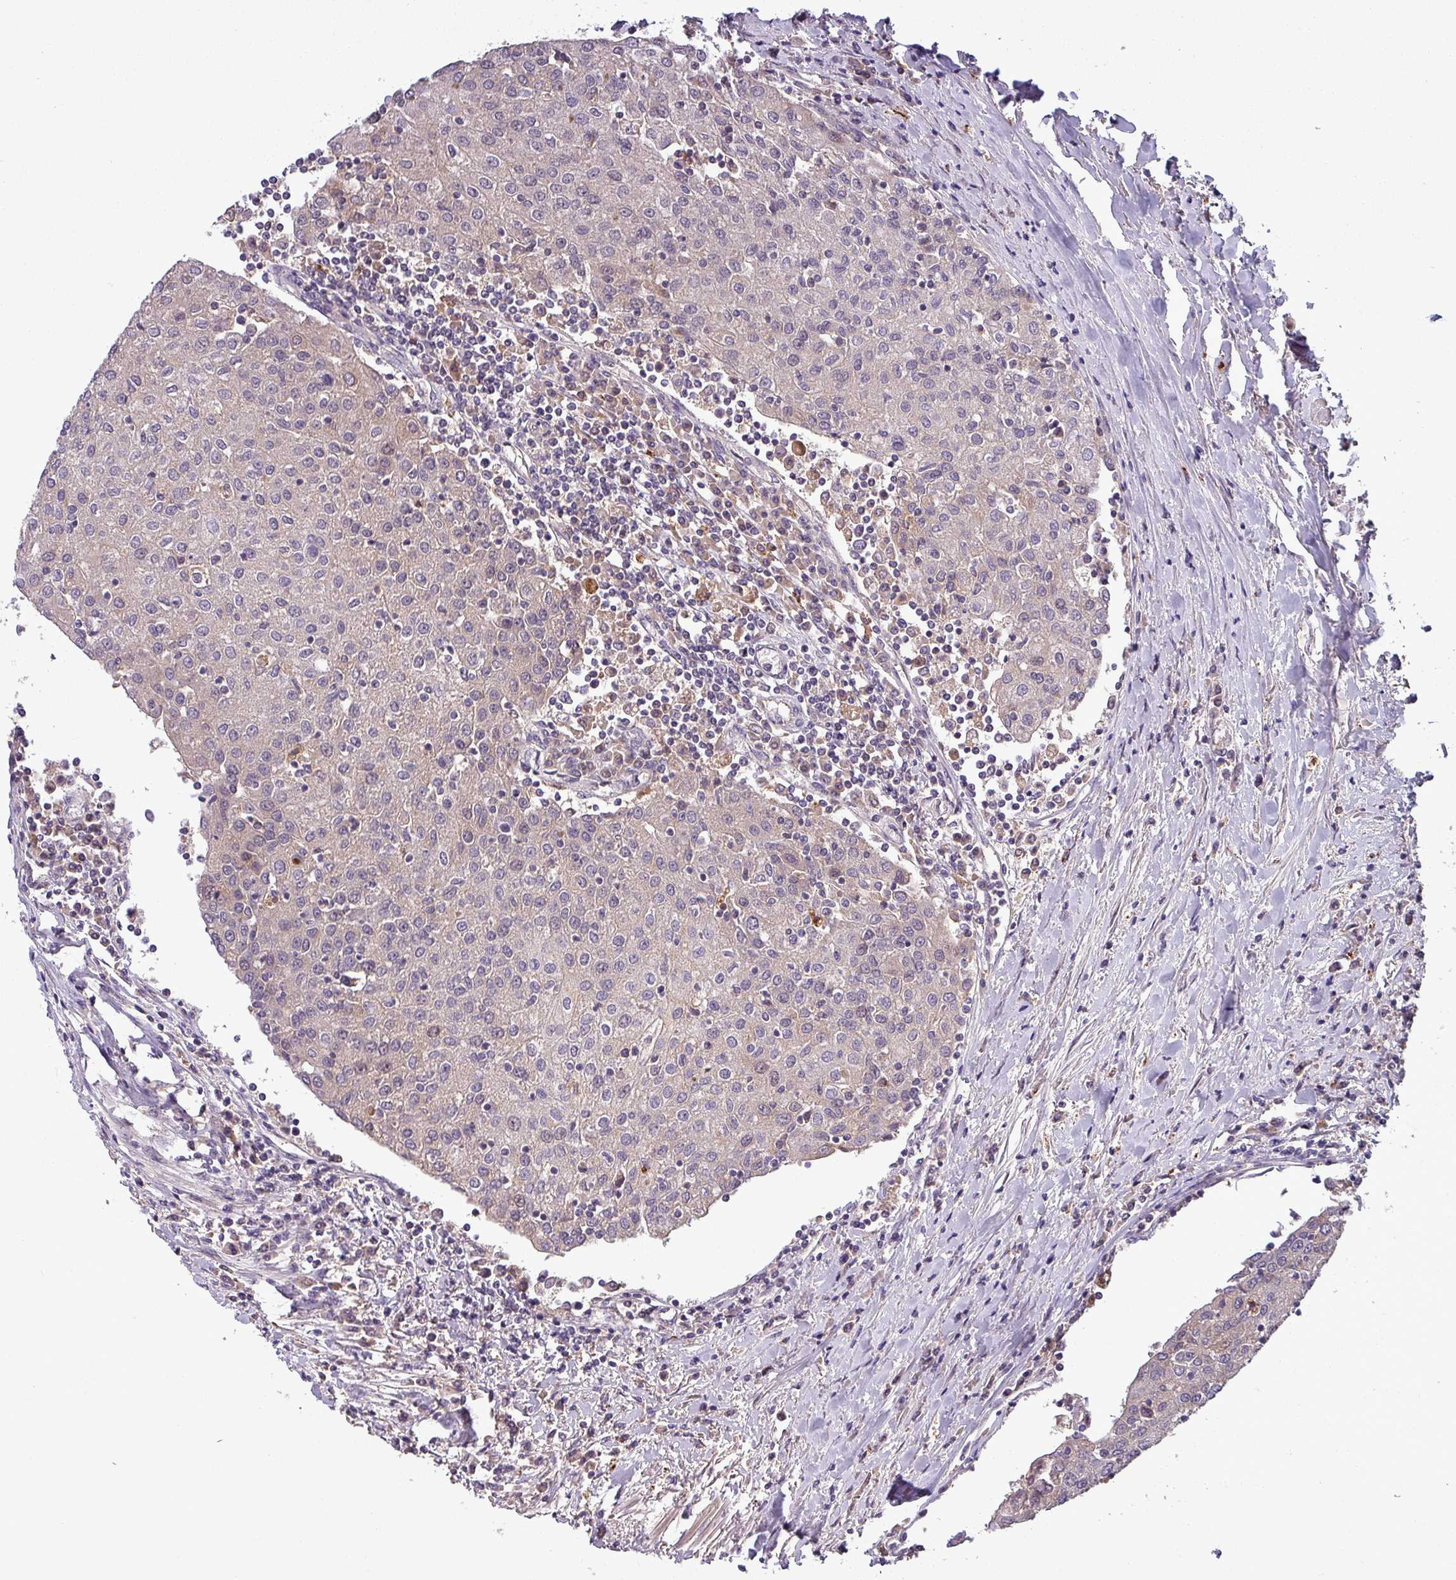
{"staining": {"intensity": "negative", "quantity": "none", "location": "none"}, "tissue": "urothelial cancer", "cell_type": "Tumor cells", "image_type": "cancer", "snomed": [{"axis": "morphology", "description": "Urothelial carcinoma, High grade"}, {"axis": "topography", "description": "Urinary bladder"}], "caption": "IHC photomicrograph of human urothelial cancer stained for a protein (brown), which displays no staining in tumor cells.", "gene": "PUS1", "patient": {"sex": "female", "age": 85}}